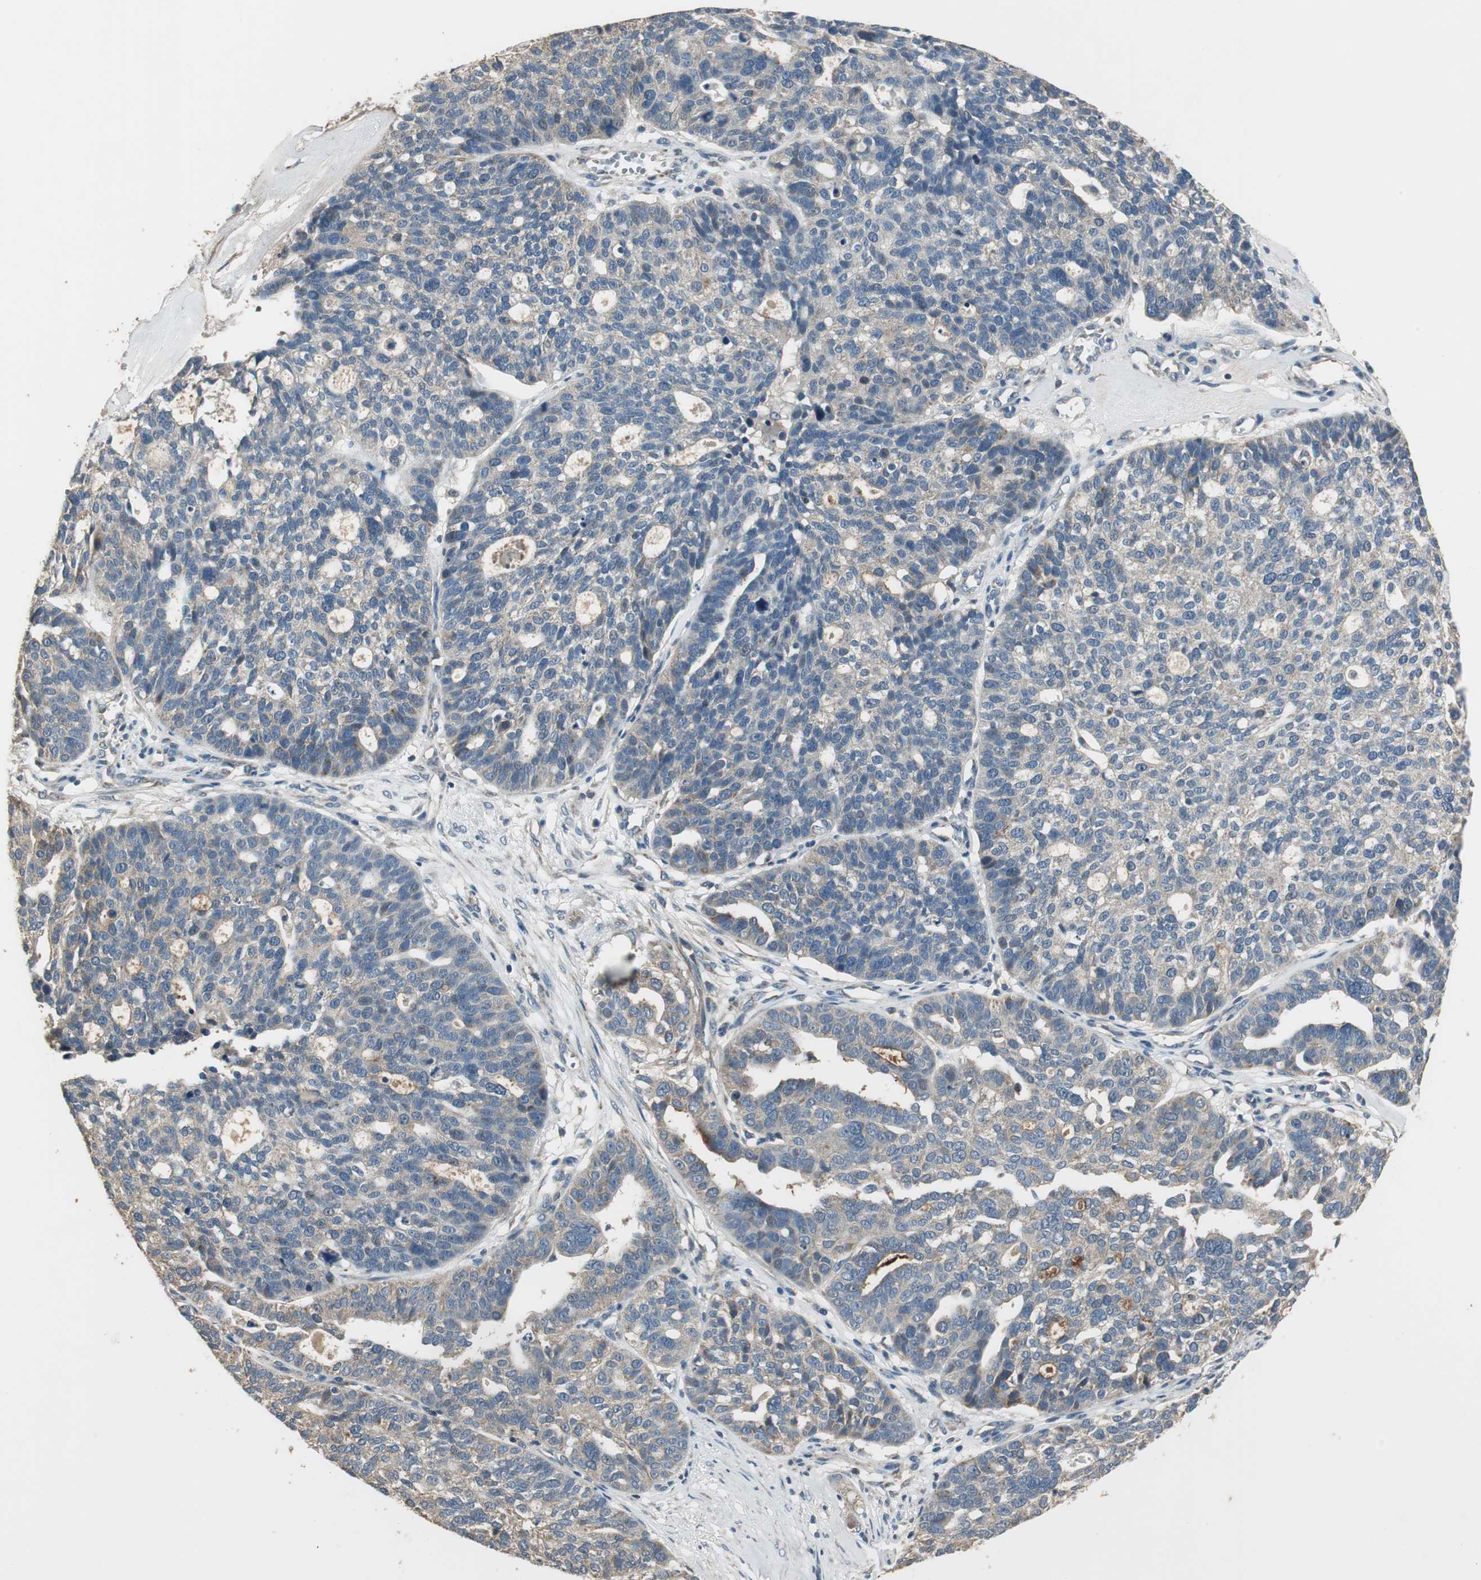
{"staining": {"intensity": "weak", "quantity": ">75%", "location": "cytoplasmic/membranous"}, "tissue": "ovarian cancer", "cell_type": "Tumor cells", "image_type": "cancer", "snomed": [{"axis": "morphology", "description": "Cystadenocarcinoma, serous, NOS"}, {"axis": "topography", "description": "Ovary"}], "caption": "The histopathology image reveals a brown stain indicating the presence of a protein in the cytoplasmic/membranous of tumor cells in ovarian cancer (serous cystadenocarcinoma). Immunohistochemistry stains the protein of interest in brown and the nuclei are stained blue.", "gene": "MSTO1", "patient": {"sex": "female", "age": 59}}